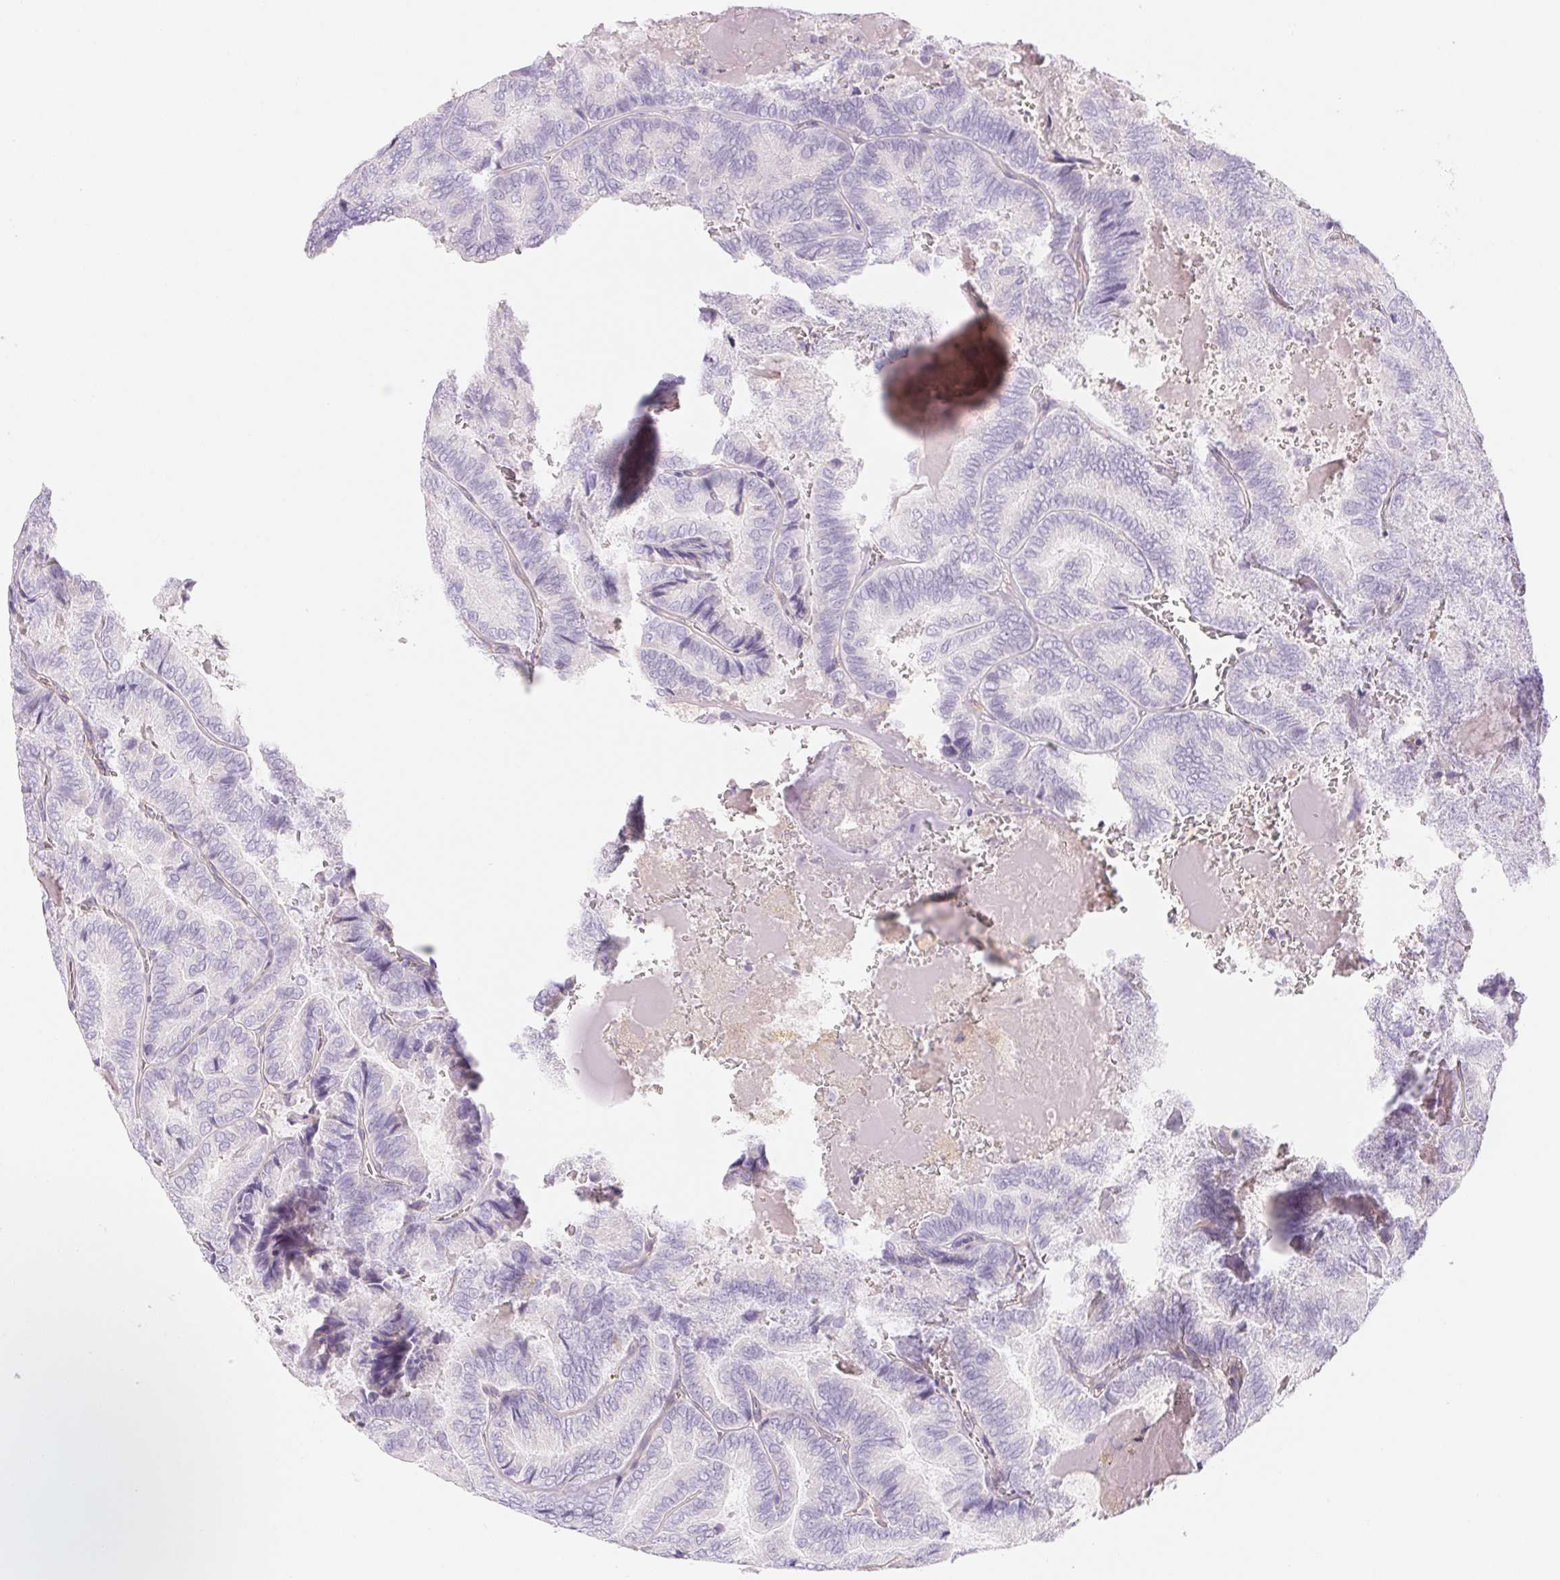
{"staining": {"intensity": "negative", "quantity": "none", "location": "none"}, "tissue": "thyroid cancer", "cell_type": "Tumor cells", "image_type": "cancer", "snomed": [{"axis": "morphology", "description": "Papillary adenocarcinoma, NOS"}, {"axis": "topography", "description": "Thyroid gland"}], "caption": "A photomicrograph of human thyroid cancer is negative for staining in tumor cells.", "gene": "CTNND2", "patient": {"sex": "female", "age": 75}}